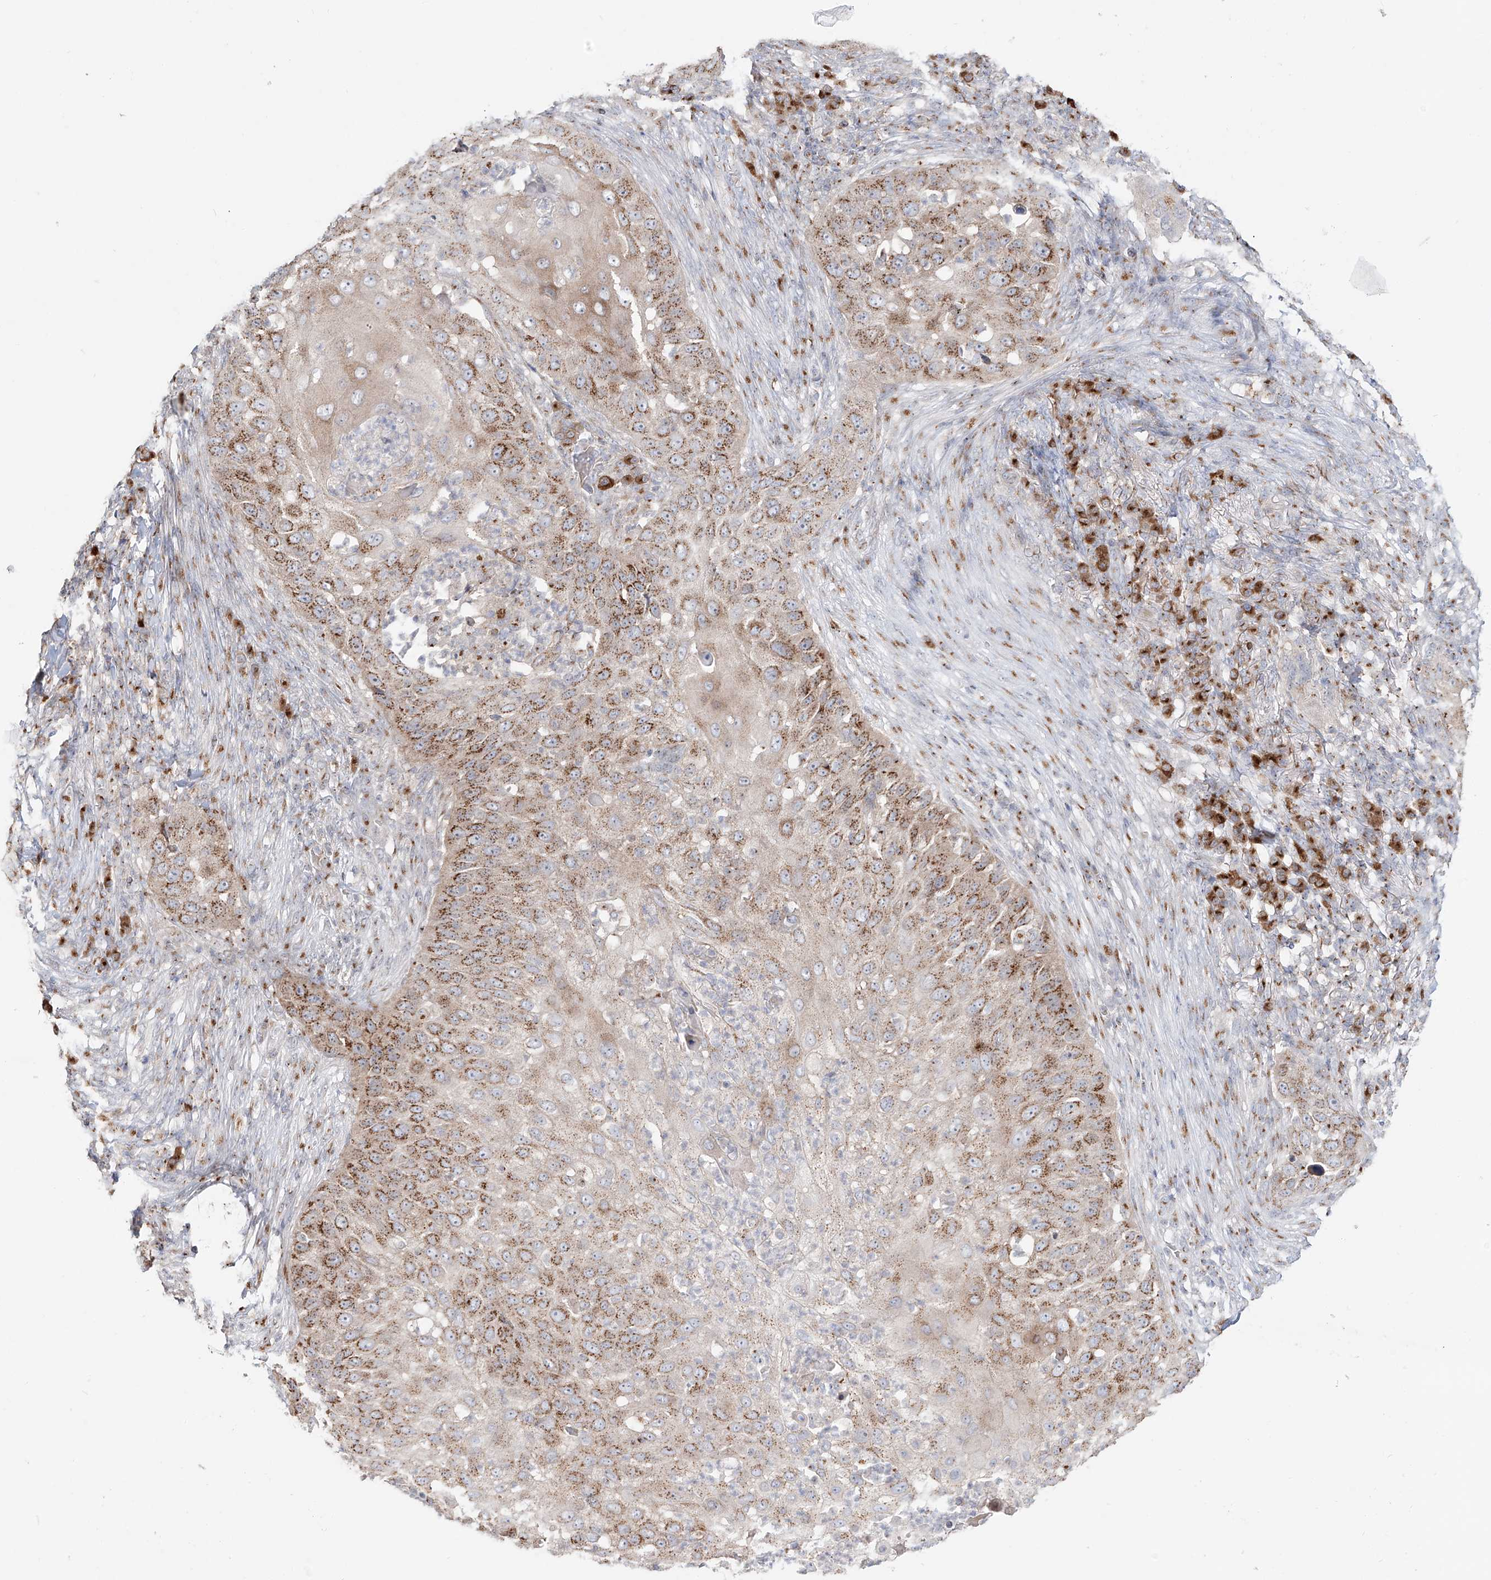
{"staining": {"intensity": "moderate", "quantity": ">75%", "location": "cytoplasmic/membranous"}, "tissue": "skin cancer", "cell_type": "Tumor cells", "image_type": "cancer", "snomed": [{"axis": "morphology", "description": "Squamous cell carcinoma, NOS"}, {"axis": "topography", "description": "Skin"}], "caption": "Immunohistochemical staining of human skin cancer displays moderate cytoplasmic/membranous protein expression in about >75% of tumor cells. The protein is stained brown, and the nuclei are stained in blue (DAB (3,3'-diaminobenzidine) IHC with brightfield microscopy, high magnification).", "gene": "BSDC1", "patient": {"sex": "female", "age": 44}}